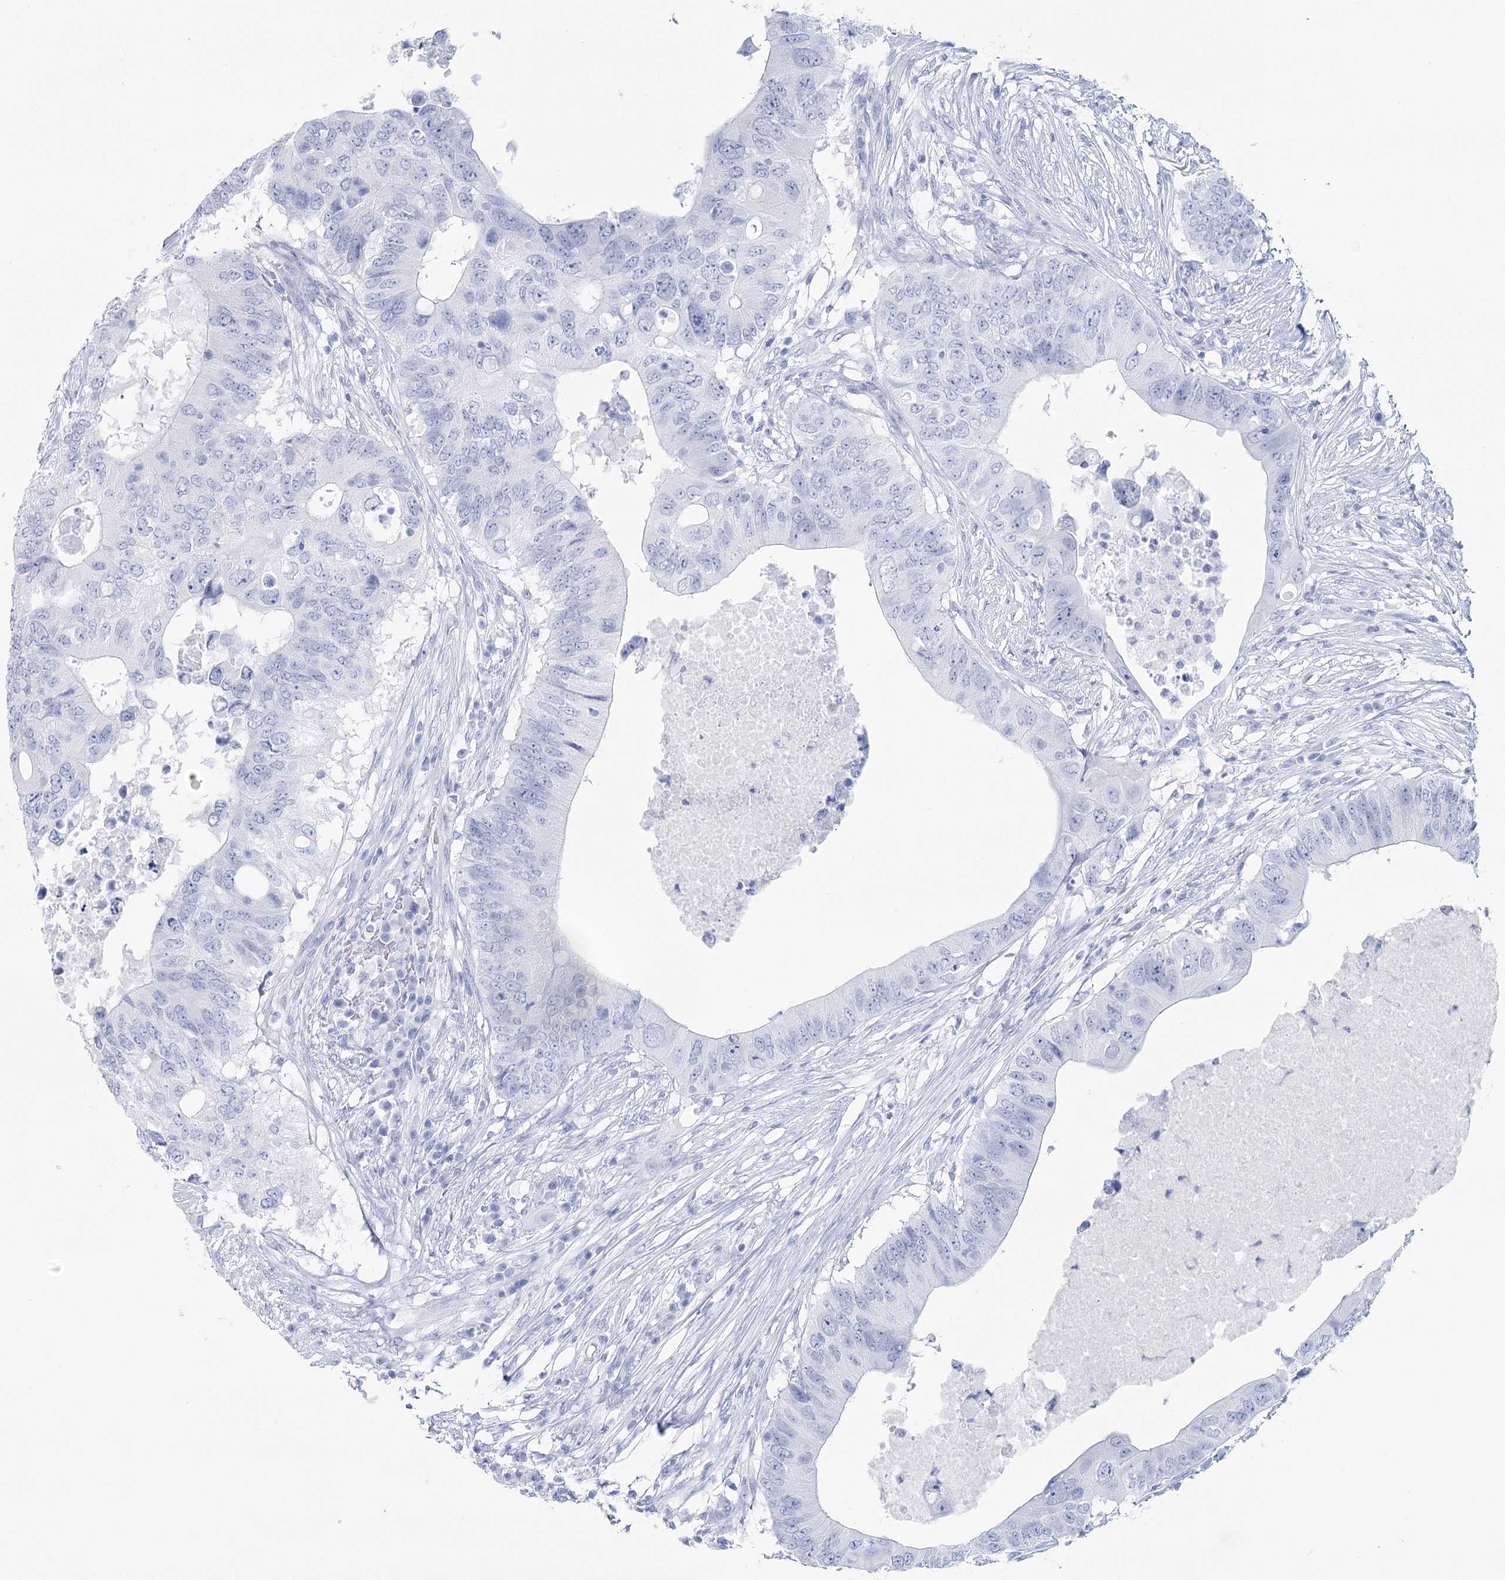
{"staining": {"intensity": "negative", "quantity": "none", "location": "none"}, "tissue": "colorectal cancer", "cell_type": "Tumor cells", "image_type": "cancer", "snomed": [{"axis": "morphology", "description": "Adenocarcinoma, NOS"}, {"axis": "topography", "description": "Colon"}], "caption": "There is no significant staining in tumor cells of colorectal adenocarcinoma.", "gene": "CCDC88A", "patient": {"sex": "male", "age": 71}}